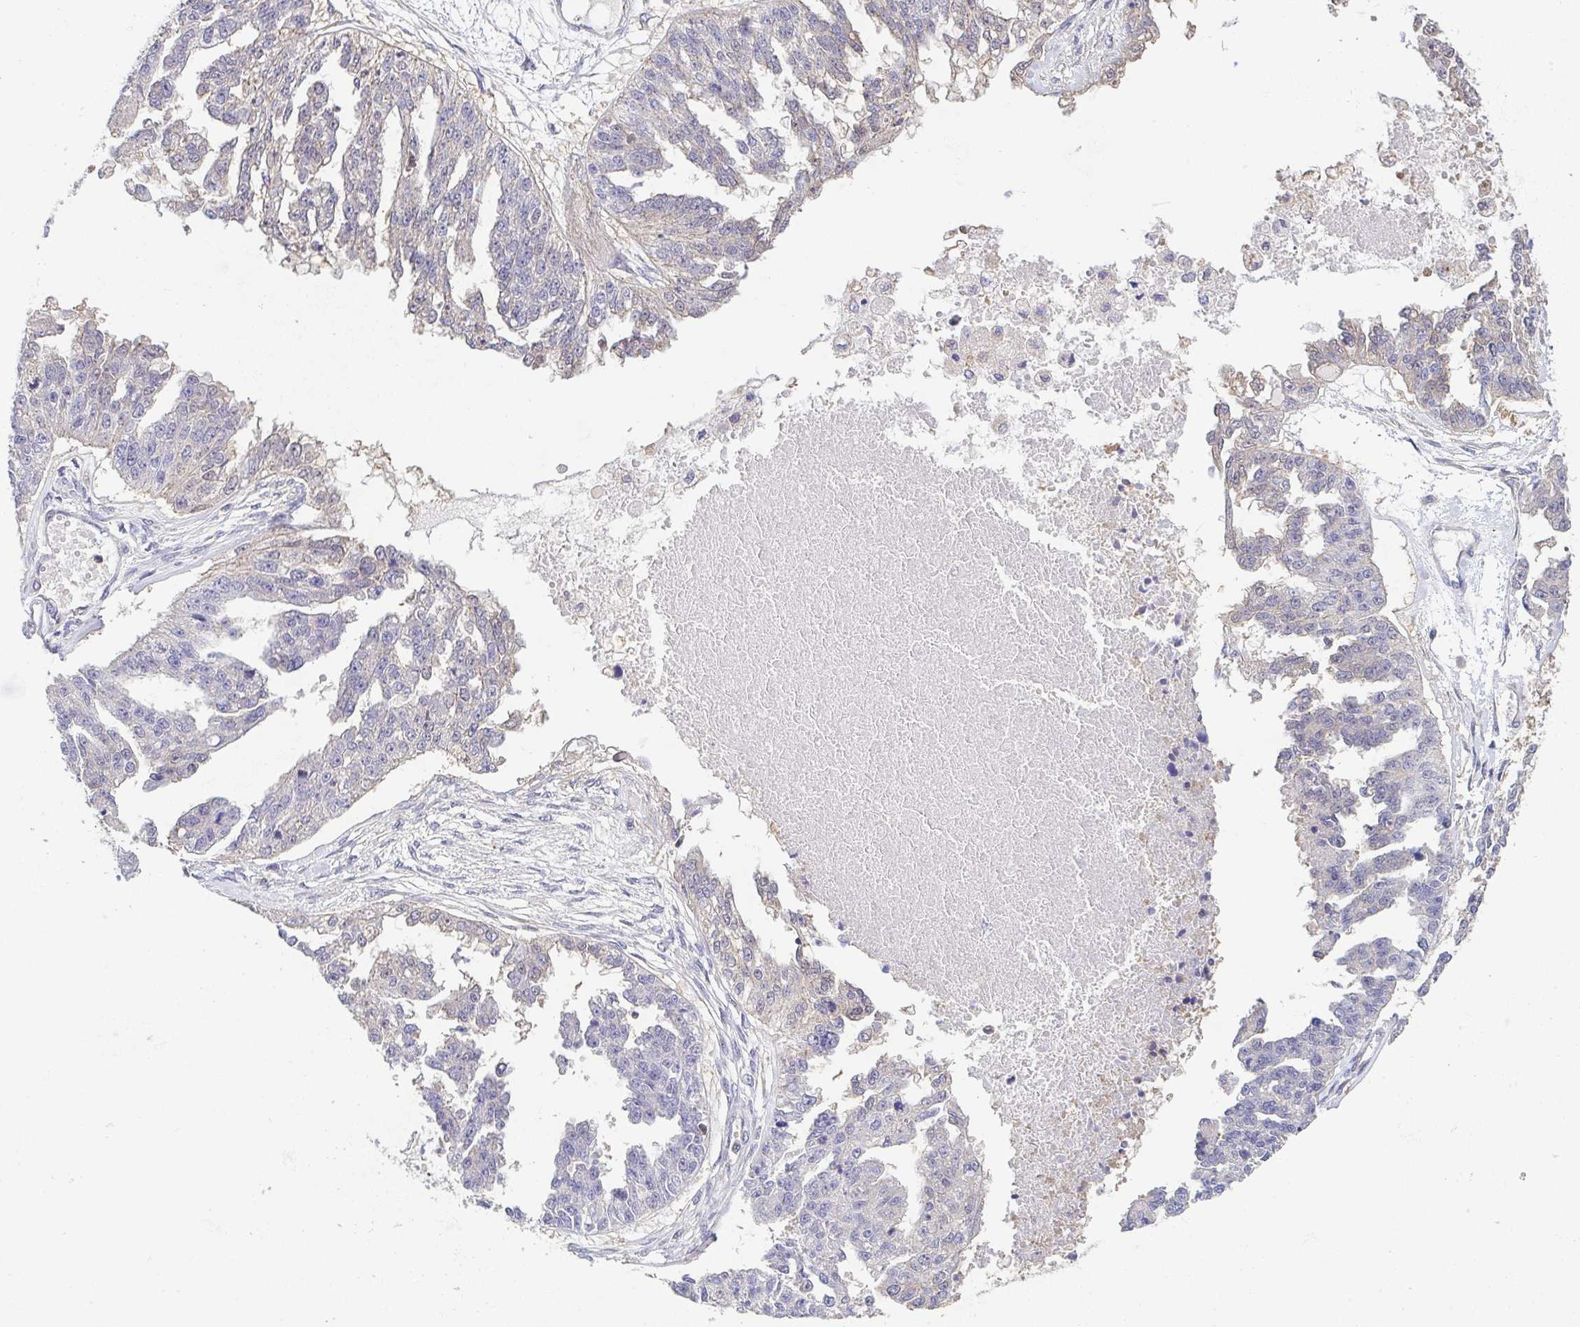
{"staining": {"intensity": "negative", "quantity": "none", "location": "none"}, "tissue": "ovarian cancer", "cell_type": "Tumor cells", "image_type": "cancer", "snomed": [{"axis": "morphology", "description": "Cystadenocarcinoma, serous, NOS"}, {"axis": "topography", "description": "Ovary"}], "caption": "Protein analysis of serous cystadenocarcinoma (ovarian) exhibits no significant positivity in tumor cells. (DAB immunohistochemistry (IHC), high magnification).", "gene": "PREPL", "patient": {"sex": "female", "age": 58}}